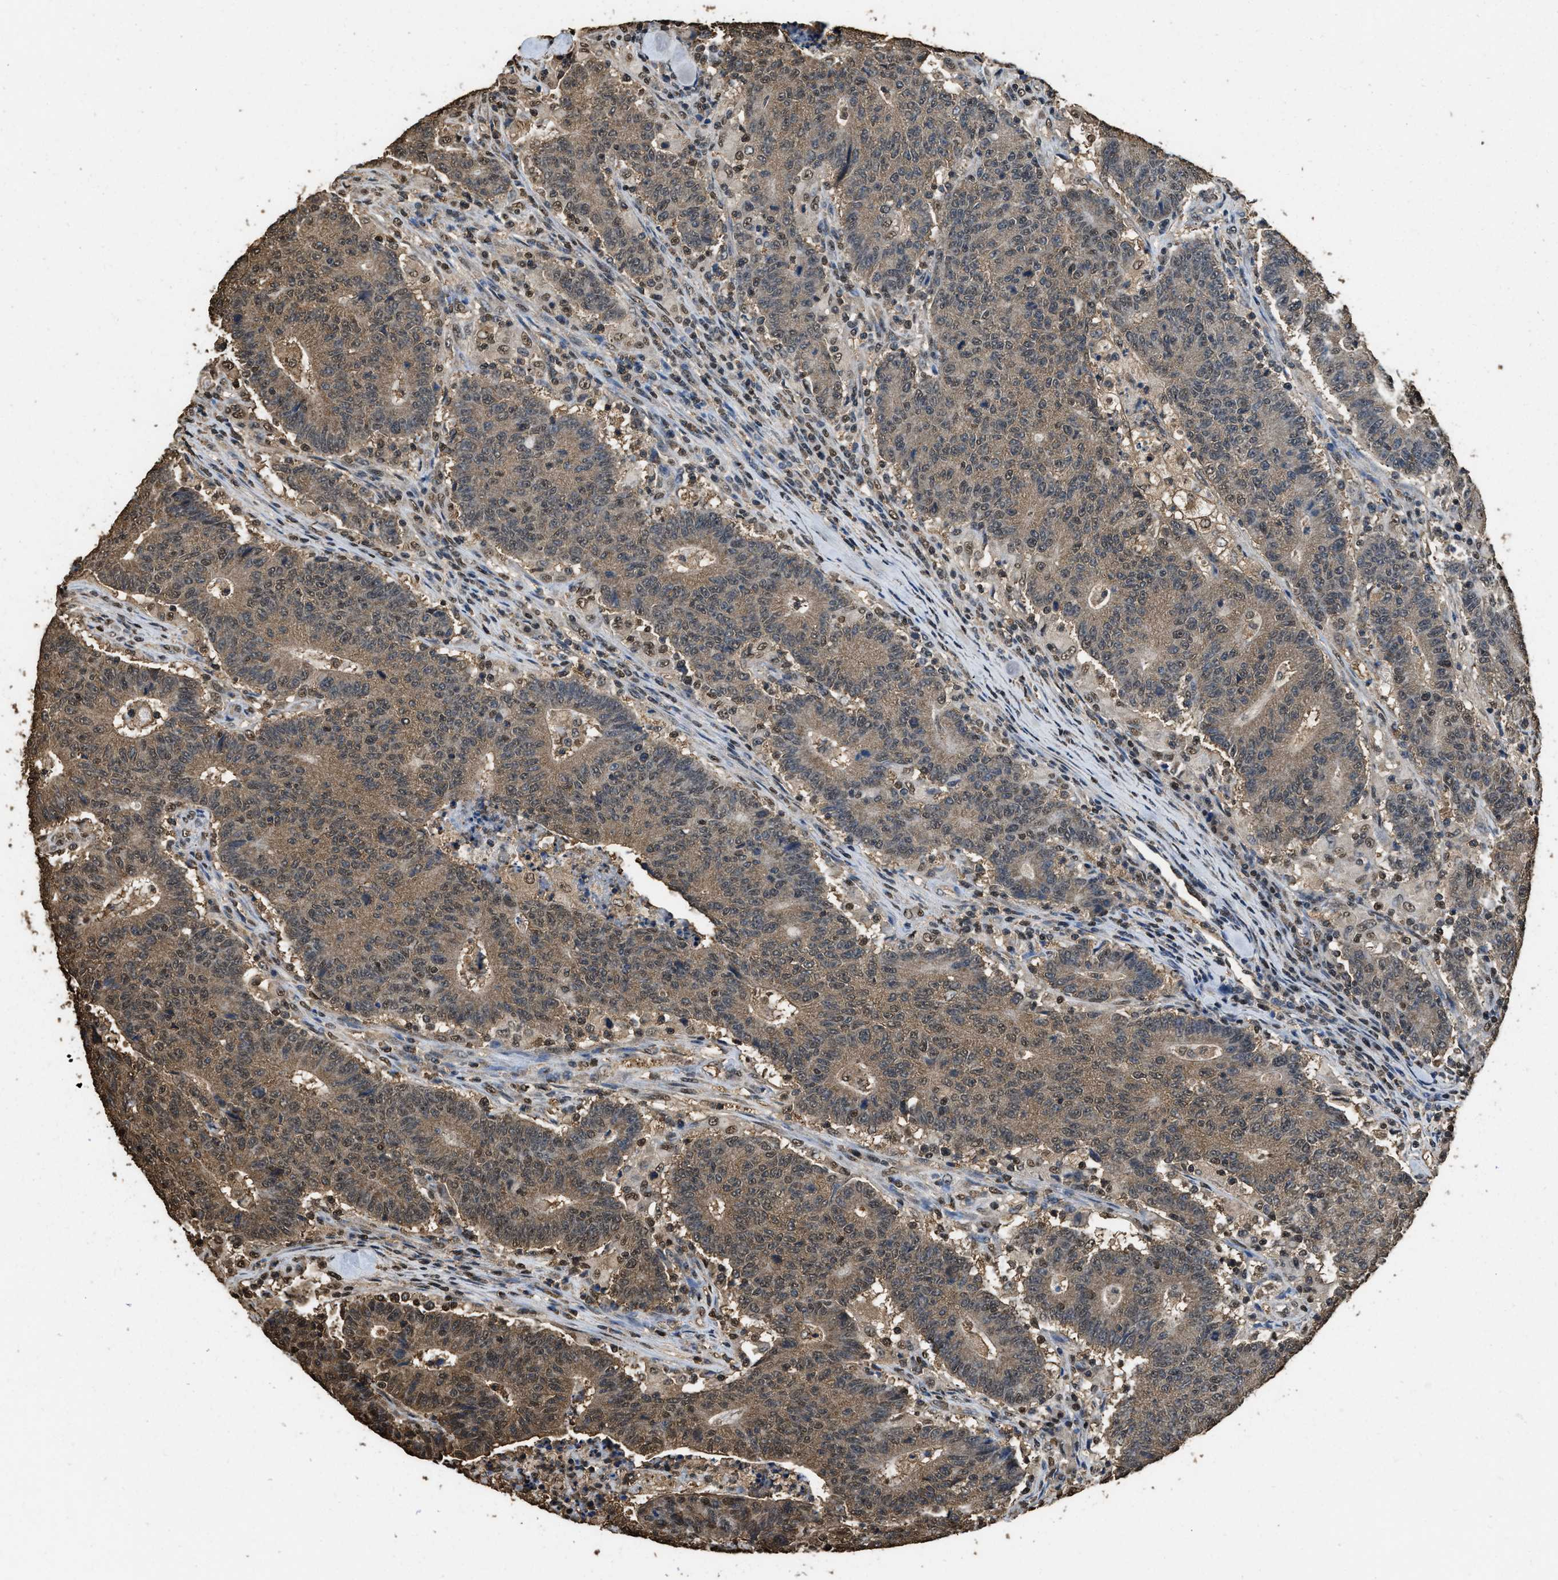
{"staining": {"intensity": "moderate", "quantity": ">75%", "location": "cytoplasmic/membranous,nuclear"}, "tissue": "colorectal cancer", "cell_type": "Tumor cells", "image_type": "cancer", "snomed": [{"axis": "morphology", "description": "Normal tissue, NOS"}, {"axis": "morphology", "description": "Adenocarcinoma, NOS"}, {"axis": "topography", "description": "Colon"}], "caption": "This is an image of immunohistochemistry (IHC) staining of adenocarcinoma (colorectal), which shows moderate expression in the cytoplasmic/membranous and nuclear of tumor cells.", "gene": "GAPDH", "patient": {"sex": "female", "age": 75}}